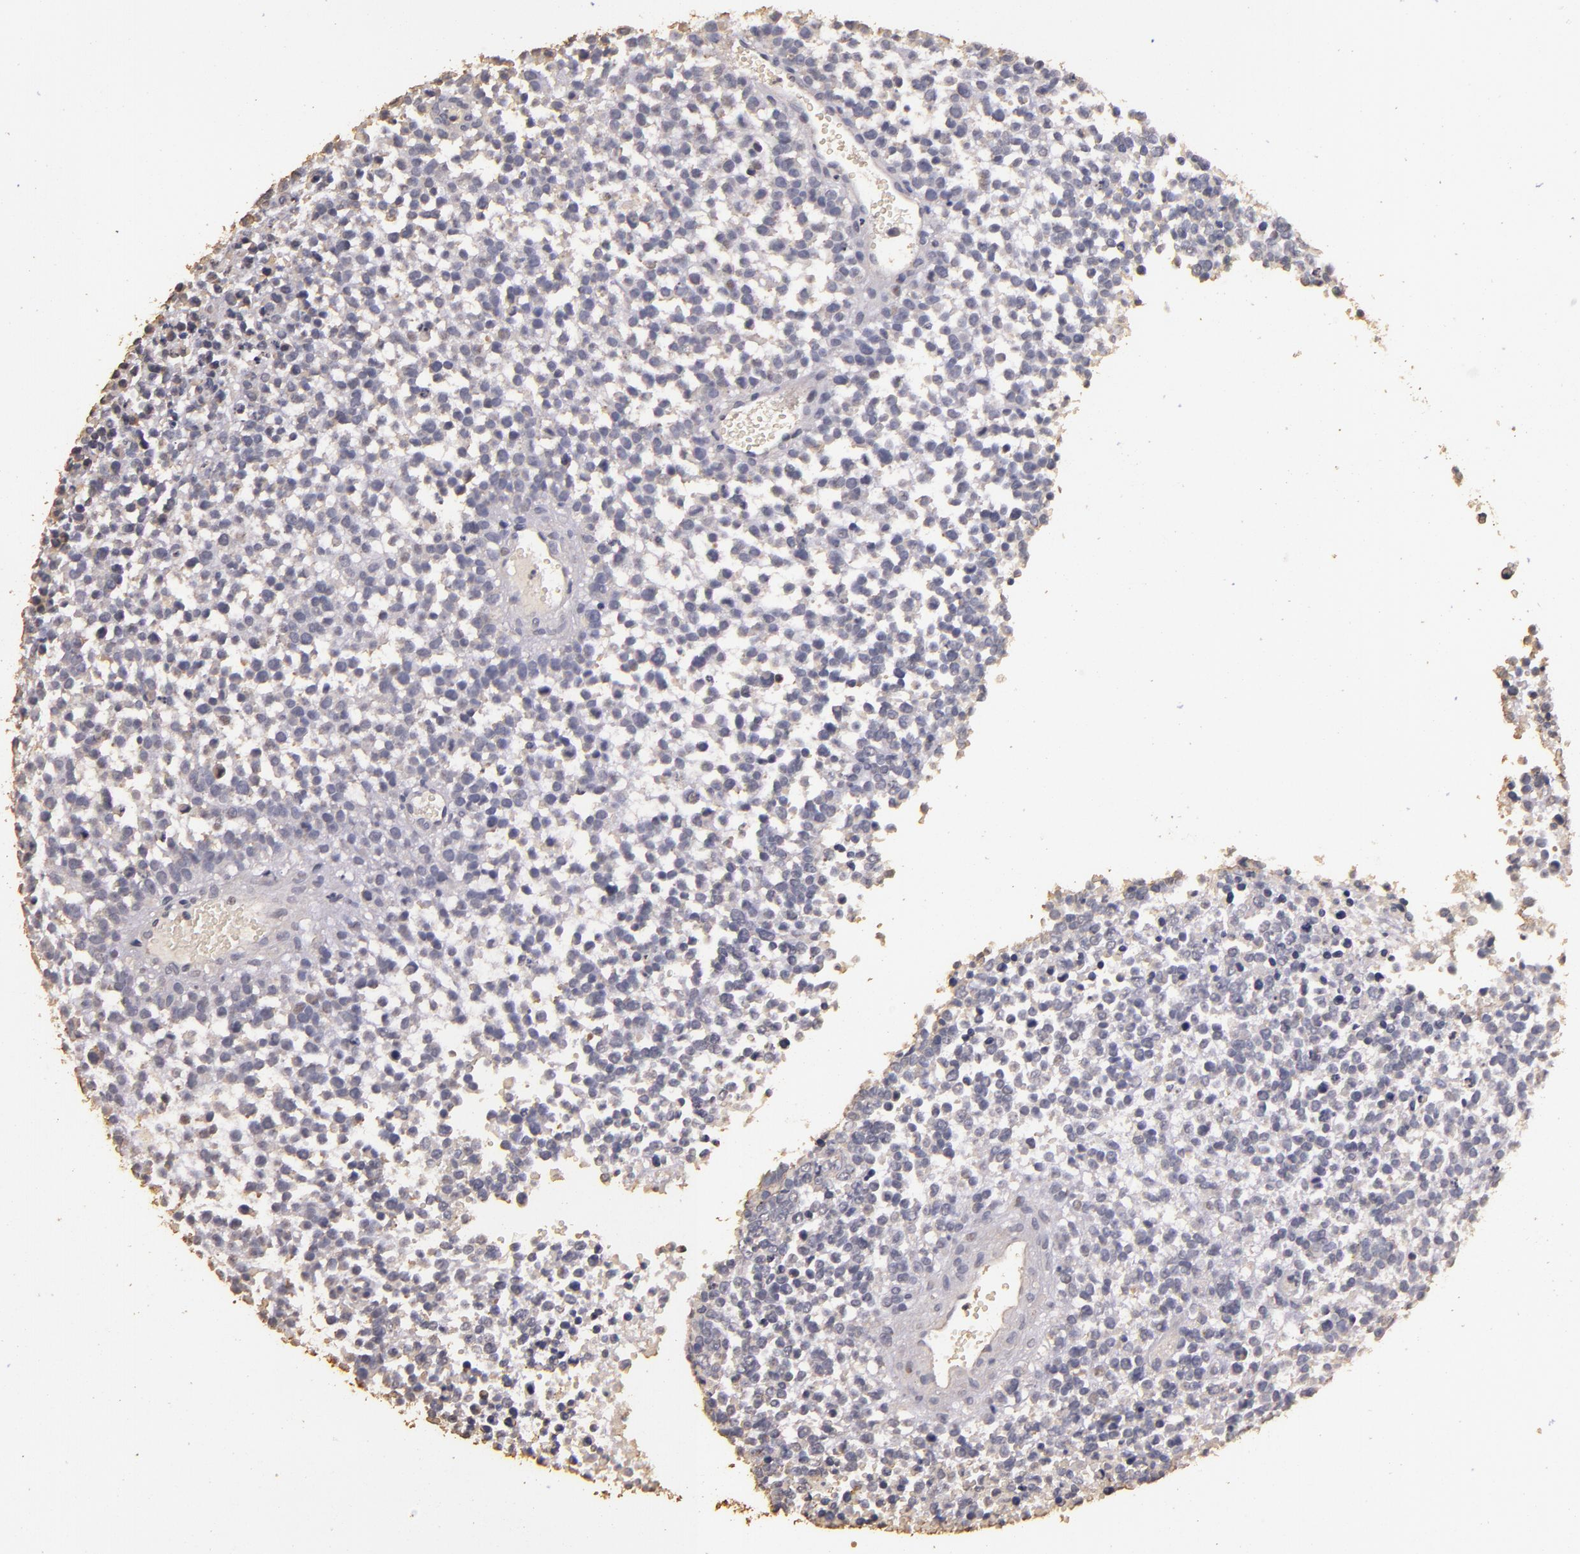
{"staining": {"intensity": "negative", "quantity": "none", "location": "none"}, "tissue": "glioma", "cell_type": "Tumor cells", "image_type": "cancer", "snomed": [{"axis": "morphology", "description": "Glioma, malignant, High grade"}, {"axis": "topography", "description": "Brain"}], "caption": "A histopathology image of malignant glioma (high-grade) stained for a protein exhibits no brown staining in tumor cells.", "gene": "BCL2L13", "patient": {"sex": "male", "age": 66}}